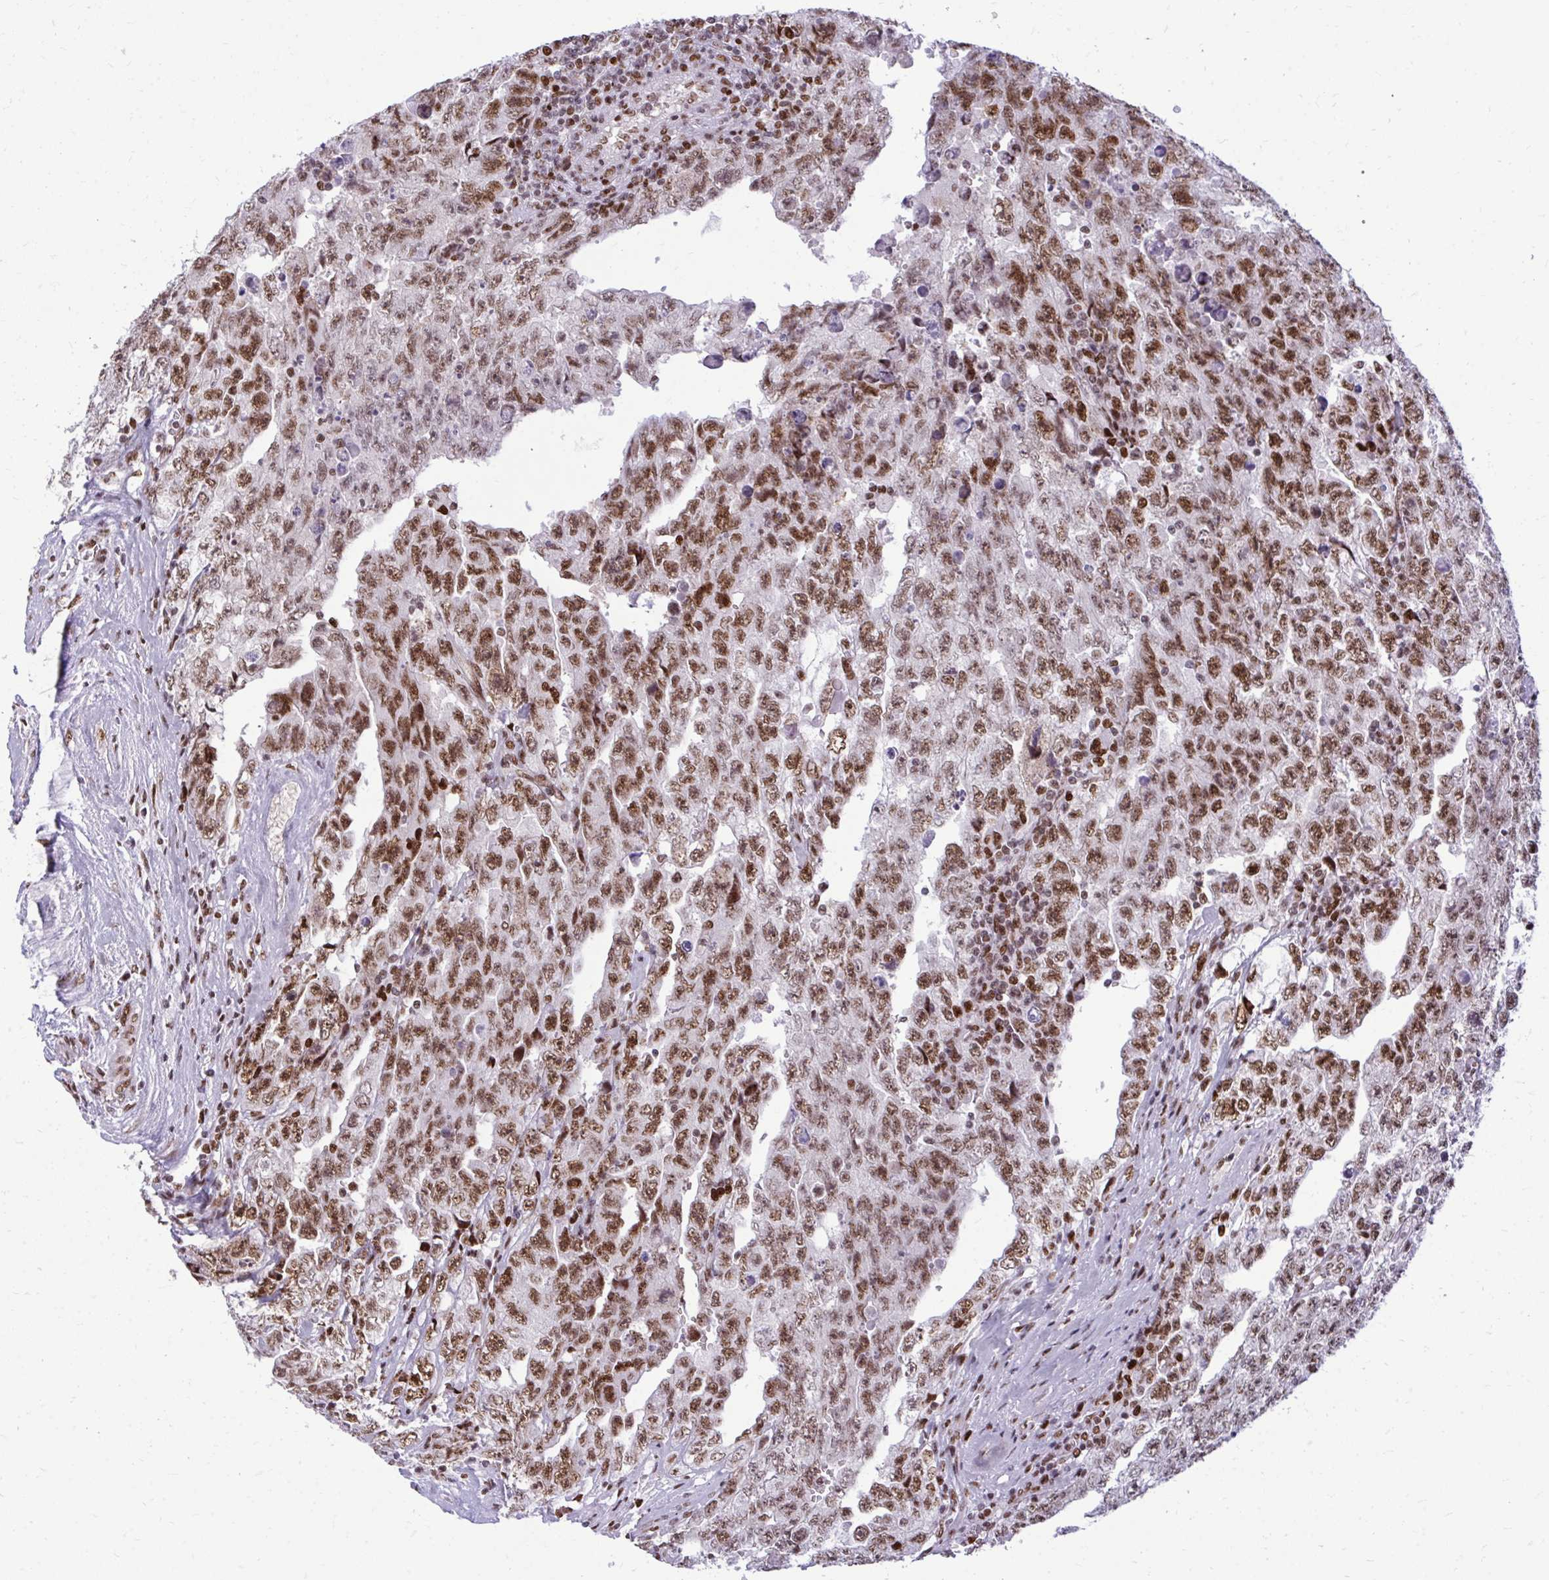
{"staining": {"intensity": "moderate", "quantity": ">75%", "location": "nuclear"}, "tissue": "testis cancer", "cell_type": "Tumor cells", "image_type": "cancer", "snomed": [{"axis": "morphology", "description": "Carcinoma, Embryonal, NOS"}, {"axis": "topography", "description": "Testis"}], "caption": "Tumor cells exhibit medium levels of moderate nuclear staining in approximately >75% of cells in testis cancer (embryonal carcinoma).", "gene": "CDYL", "patient": {"sex": "male", "age": 28}}